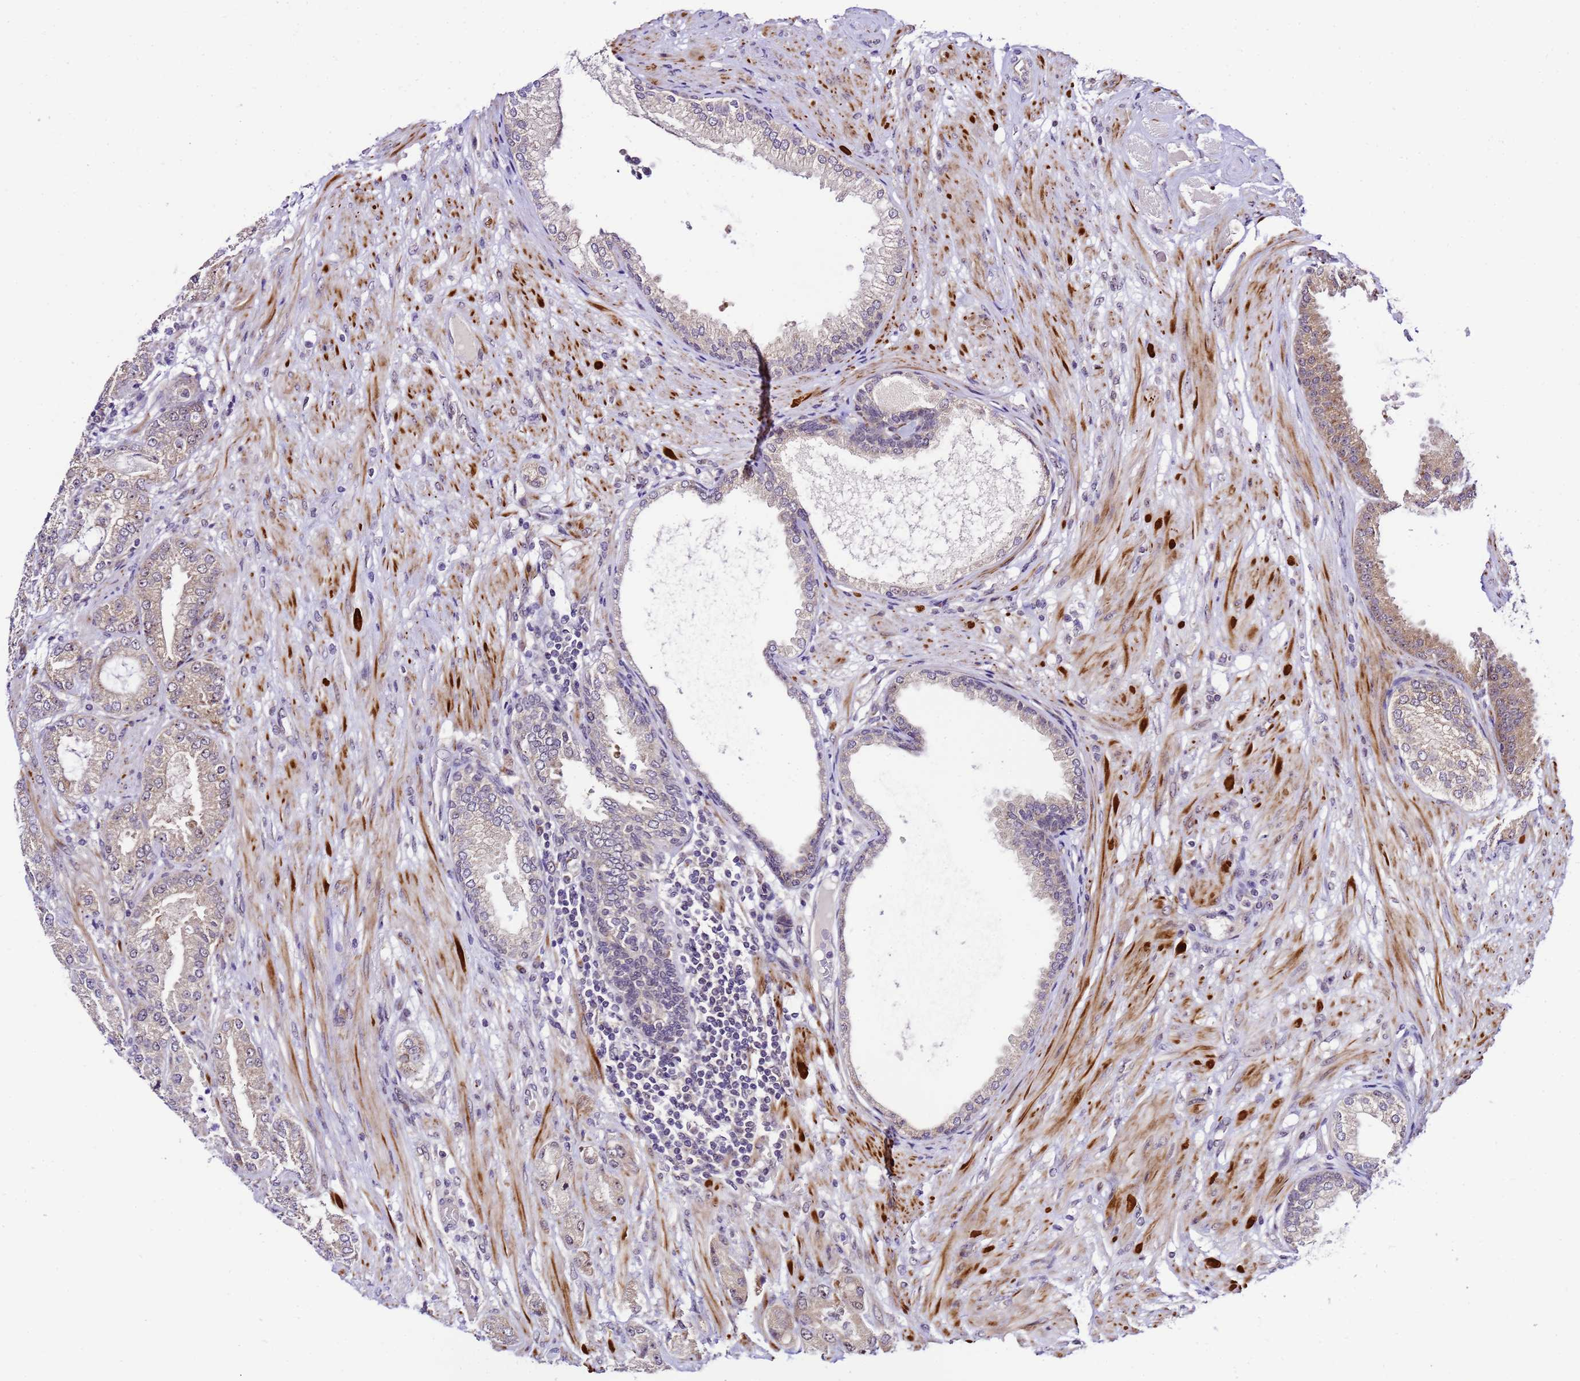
{"staining": {"intensity": "weak", "quantity": "<25%", "location": "cytoplasmic/membranous,nuclear"}, "tissue": "prostate cancer", "cell_type": "Tumor cells", "image_type": "cancer", "snomed": [{"axis": "morphology", "description": "Adenocarcinoma, High grade"}, {"axis": "topography", "description": "Prostate"}], "caption": "High magnification brightfield microscopy of prostate cancer (adenocarcinoma (high-grade)) stained with DAB (brown) and counterstained with hematoxylin (blue): tumor cells show no significant staining.", "gene": "SLX4IP", "patient": {"sex": "male", "age": 71}}